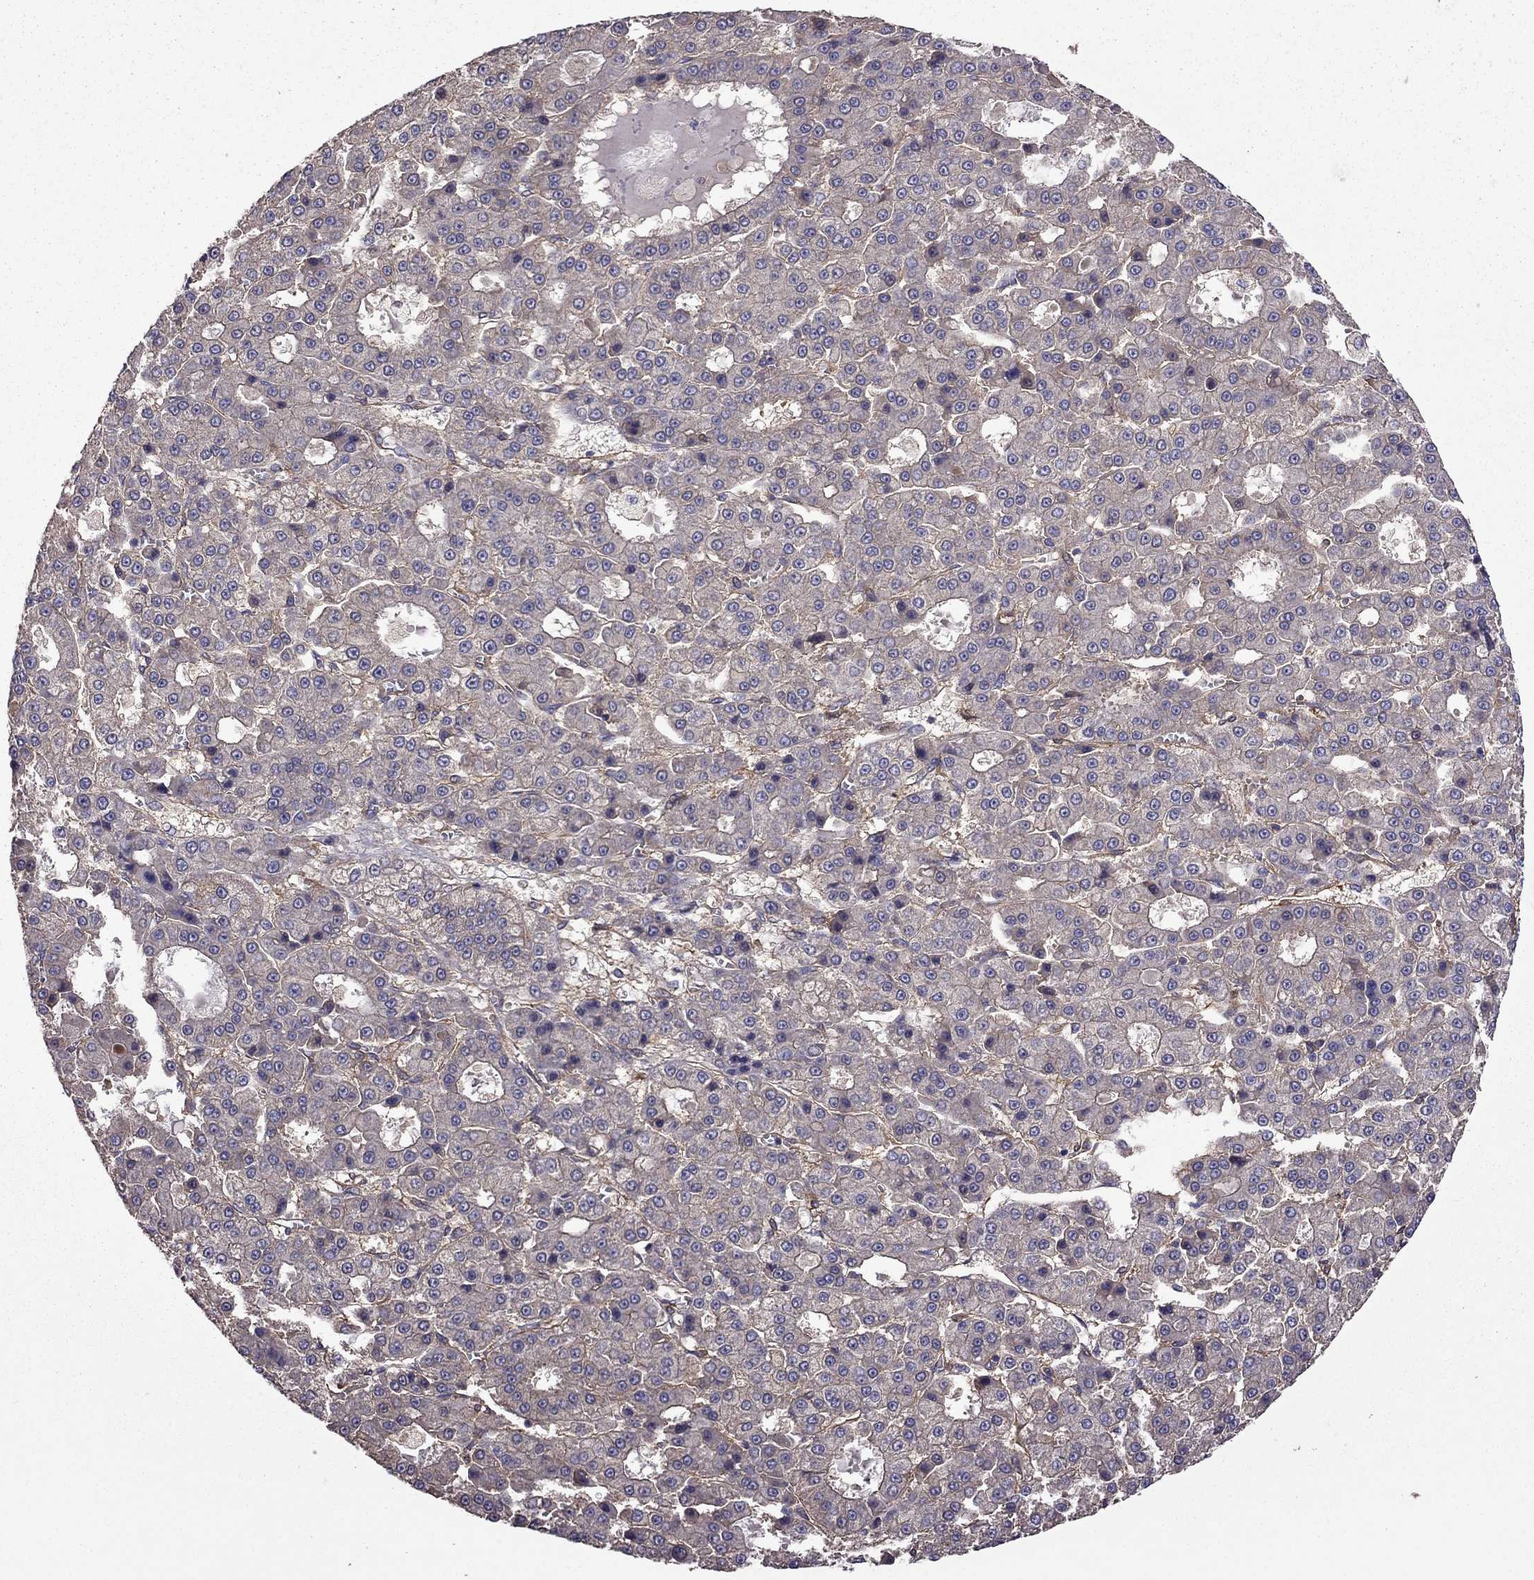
{"staining": {"intensity": "negative", "quantity": "none", "location": "none"}, "tissue": "liver cancer", "cell_type": "Tumor cells", "image_type": "cancer", "snomed": [{"axis": "morphology", "description": "Carcinoma, Hepatocellular, NOS"}, {"axis": "topography", "description": "Liver"}], "caption": "This is an immunohistochemistry (IHC) photomicrograph of human liver hepatocellular carcinoma. There is no positivity in tumor cells.", "gene": "ITGB1", "patient": {"sex": "male", "age": 70}}